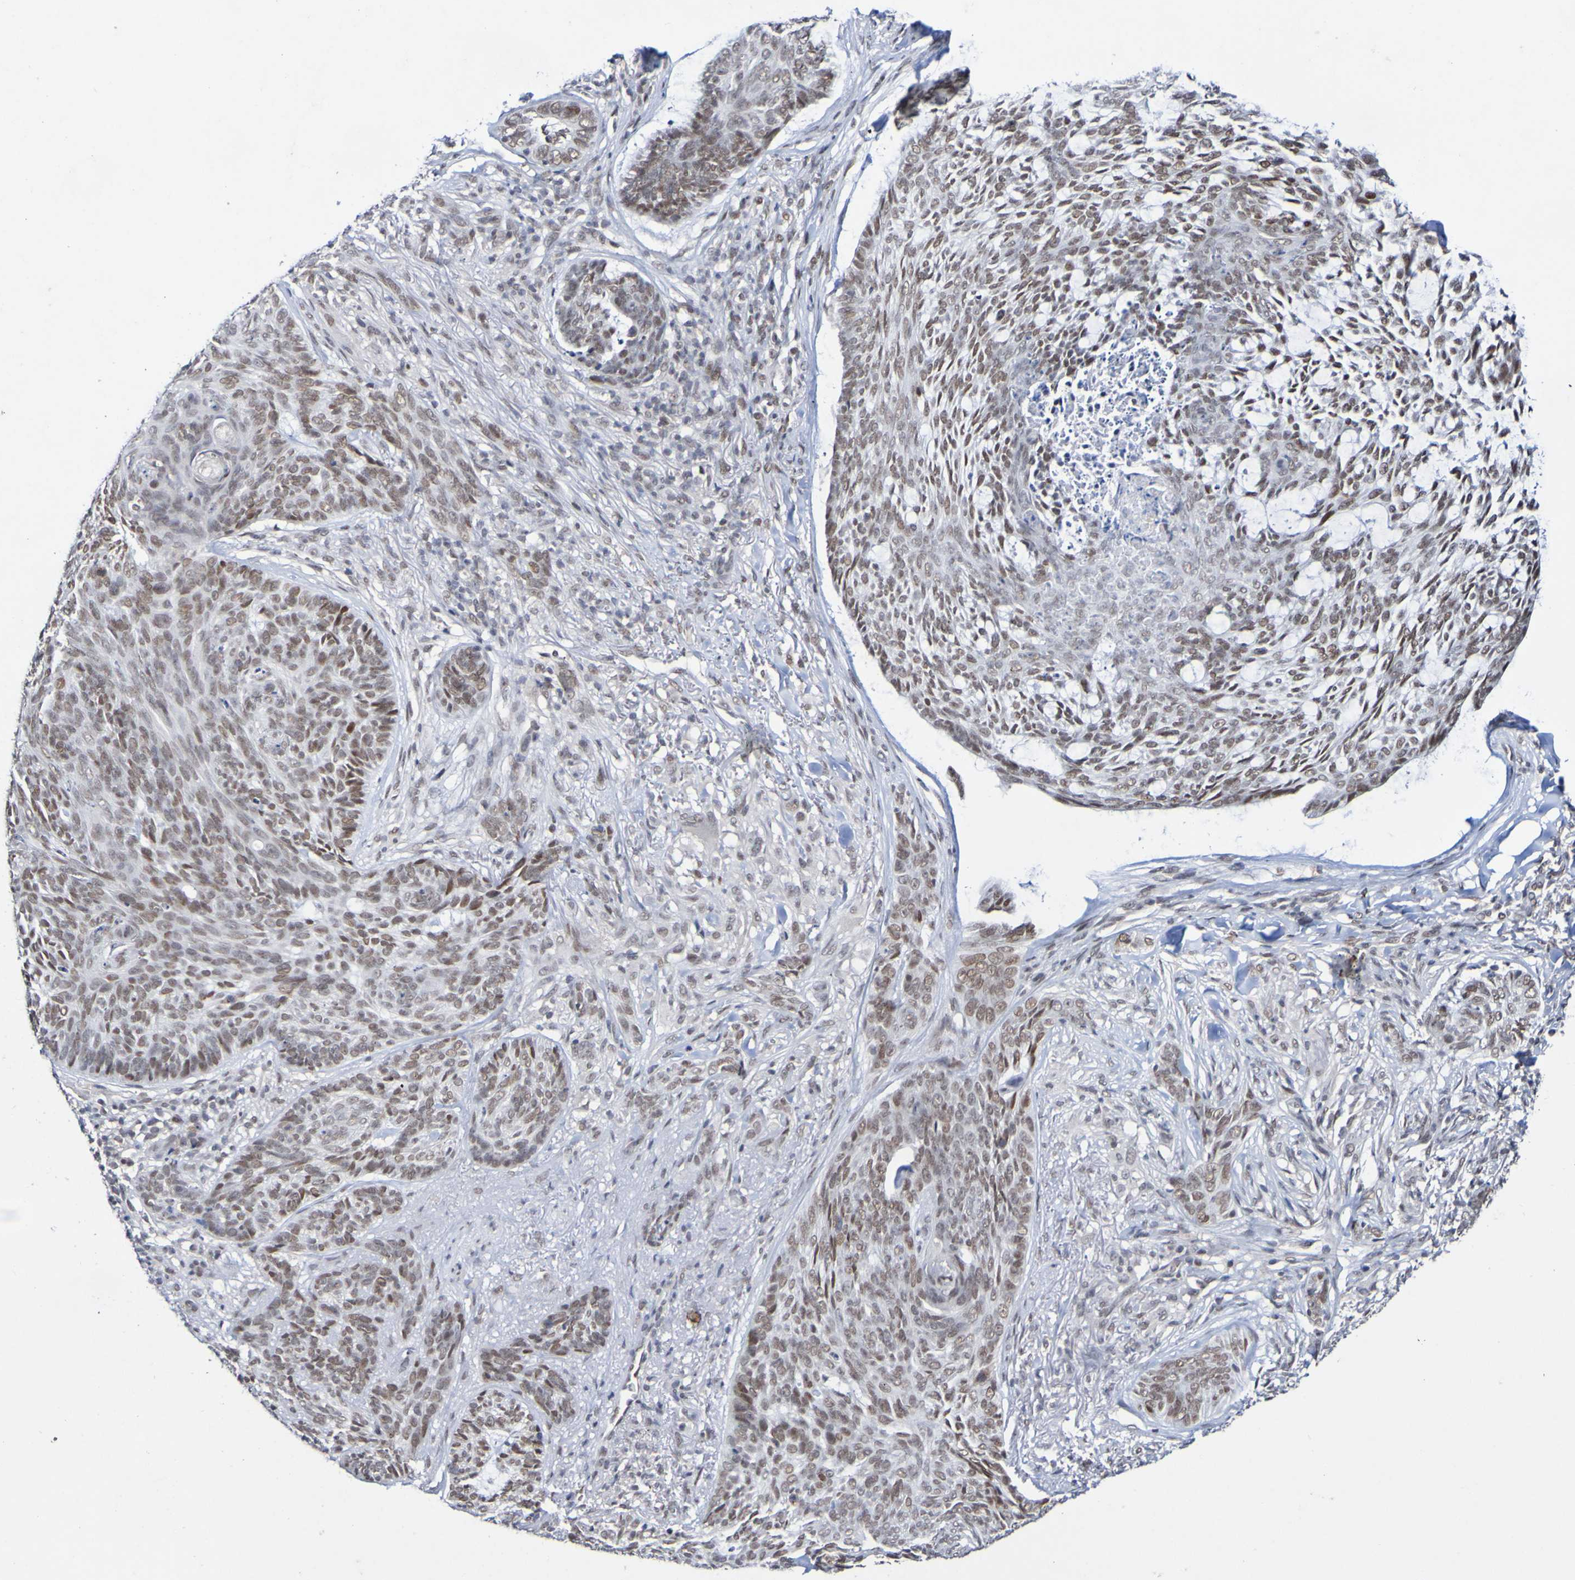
{"staining": {"intensity": "moderate", "quantity": ">75%", "location": "nuclear"}, "tissue": "skin cancer", "cell_type": "Tumor cells", "image_type": "cancer", "snomed": [{"axis": "morphology", "description": "Basal cell carcinoma"}, {"axis": "topography", "description": "Skin"}], "caption": "High-magnification brightfield microscopy of basal cell carcinoma (skin) stained with DAB (brown) and counterstained with hematoxylin (blue). tumor cells exhibit moderate nuclear staining is present in about>75% of cells.", "gene": "PCGF1", "patient": {"sex": "male", "age": 43}}